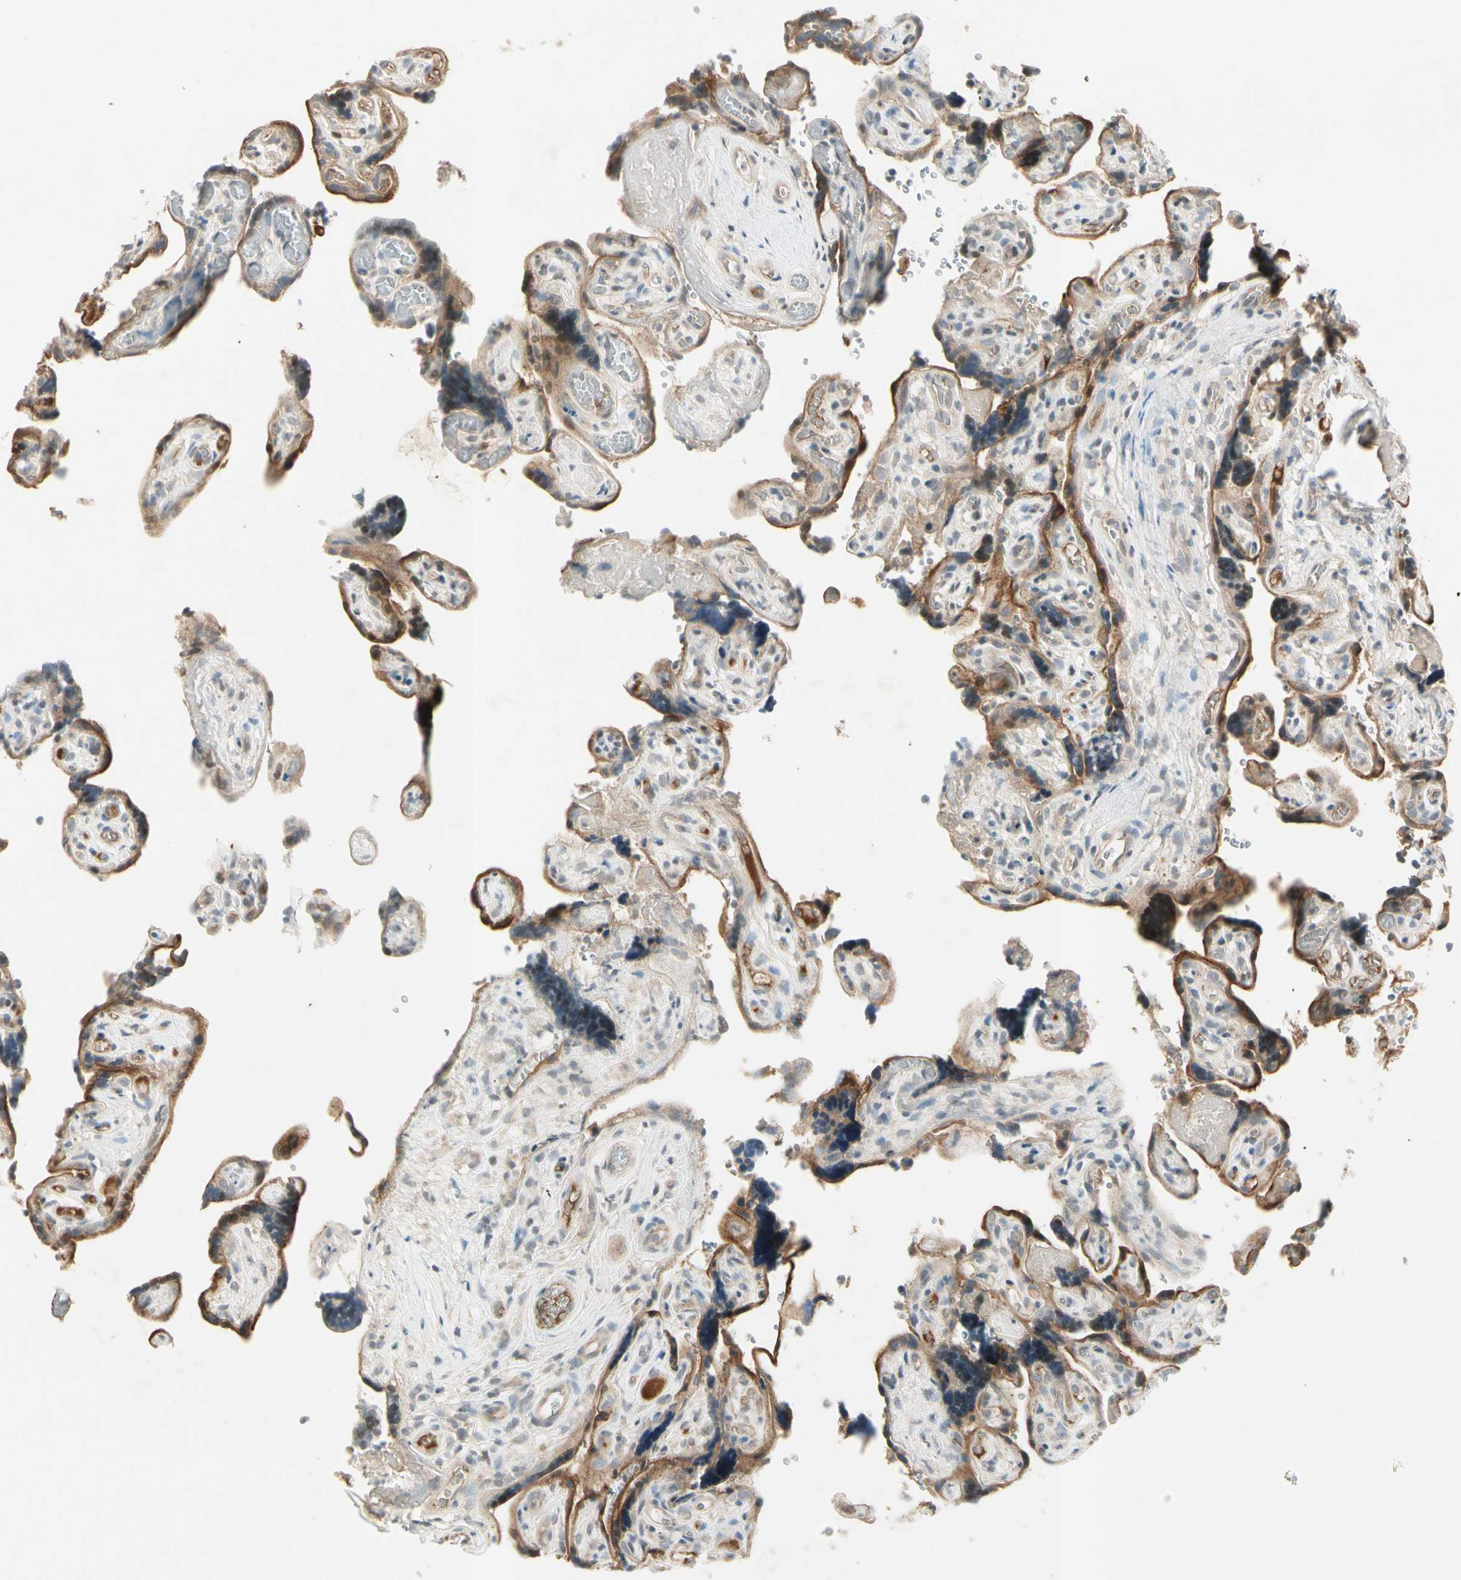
{"staining": {"intensity": "moderate", "quantity": ">75%", "location": "cytoplasmic/membranous"}, "tissue": "placenta", "cell_type": "Trophoblastic cells", "image_type": "normal", "snomed": [{"axis": "morphology", "description": "Normal tissue, NOS"}, {"axis": "topography", "description": "Placenta"}], "caption": "Normal placenta was stained to show a protein in brown. There is medium levels of moderate cytoplasmic/membranous staining in approximately >75% of trophoblastic cells. (DAB (3,3'-diaminobenzidine) = brown stain, brightfield microscopy at high magnification).", "gene": "ICAM5", "patient": {"sex": "female", "age": 30}}